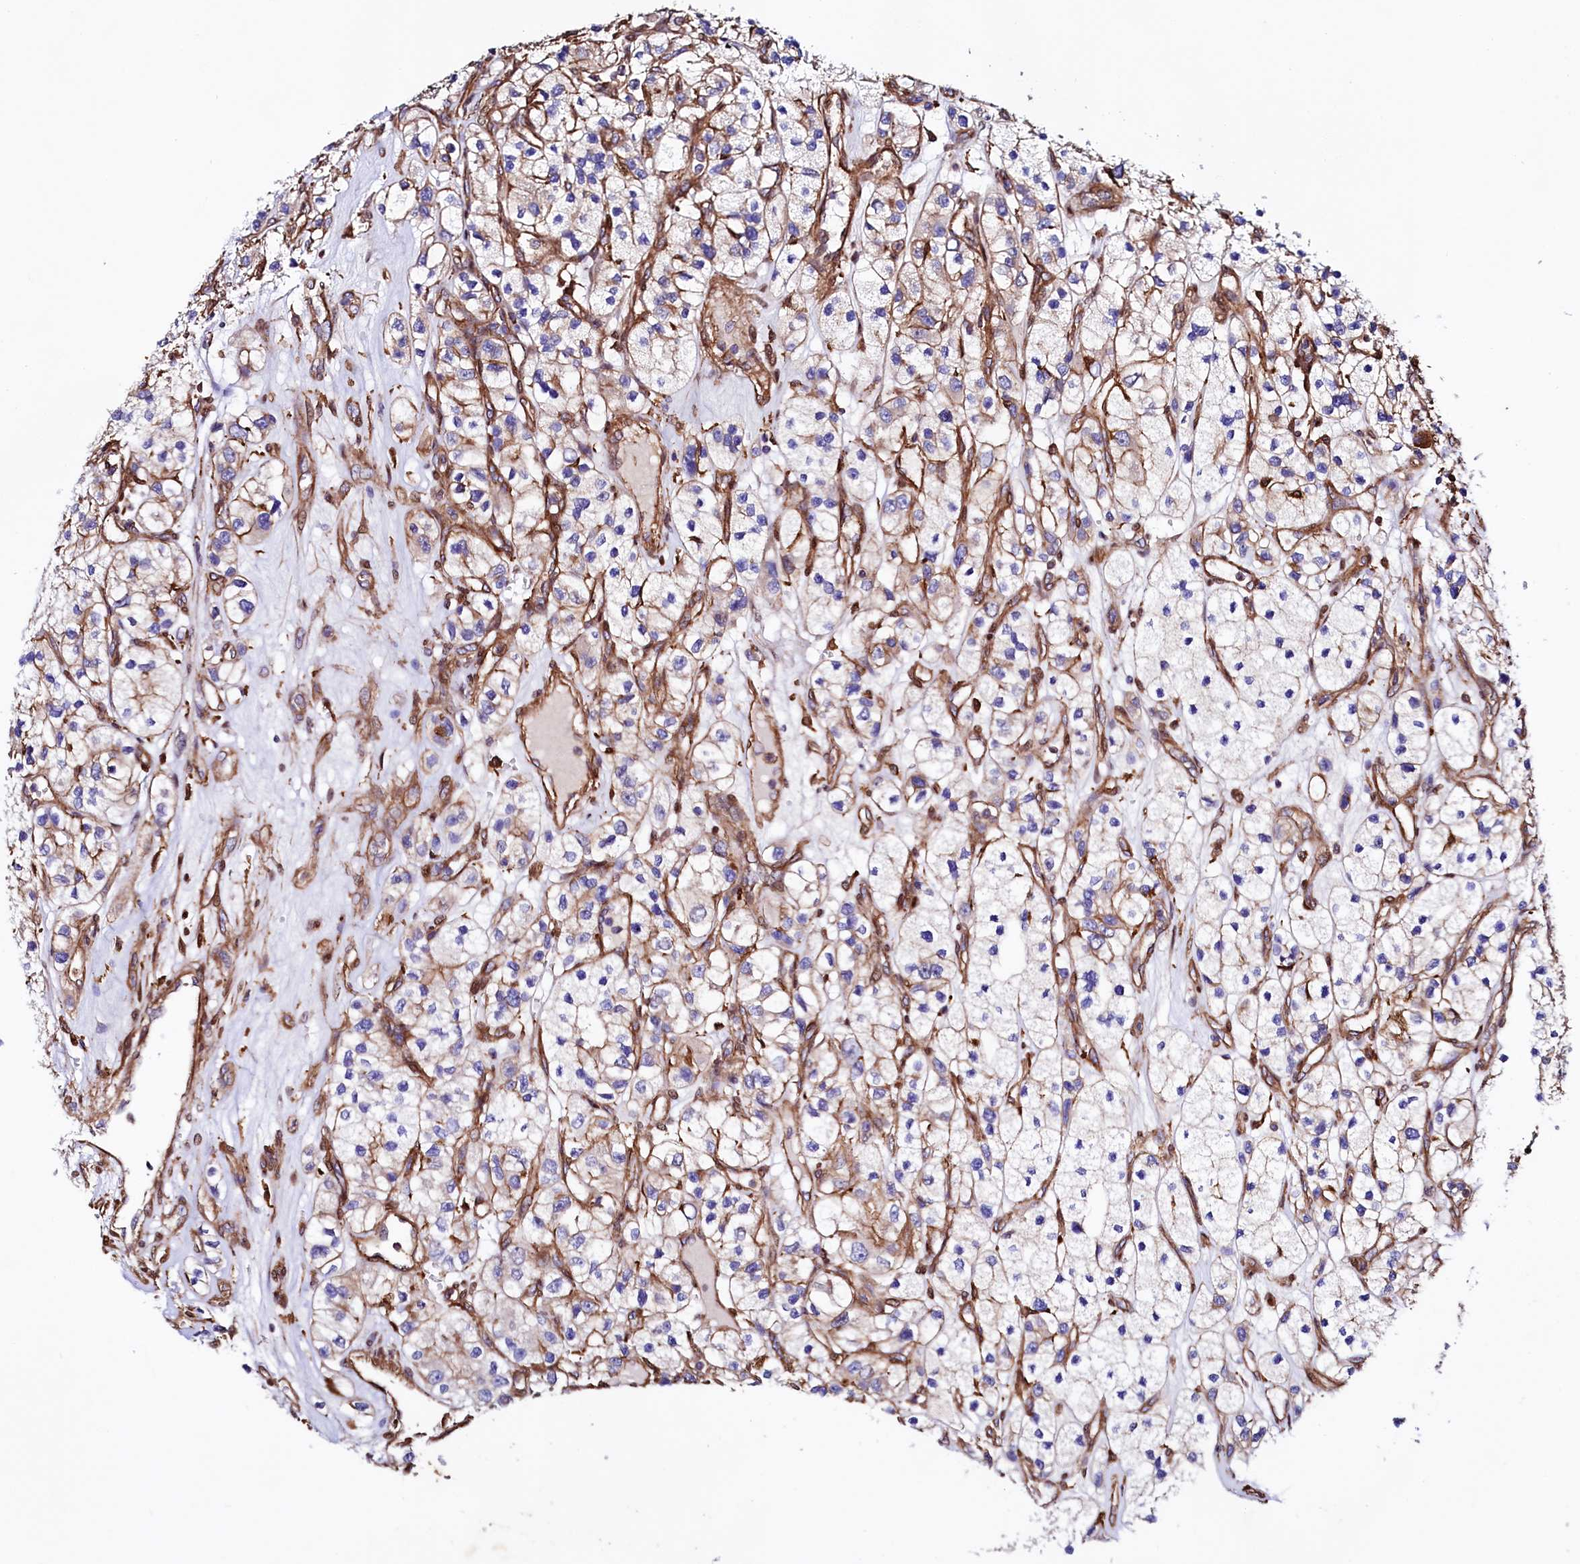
{"staining": {"intensity": "negative", "quantity": "none", "location": "none"}, "tissue": "renal cancer", "cell_type": "Tumor cells", "image_type": "cancer", "snomed": [{"axis": "morphology", "description": "Adenocarcinoma, NOS"}, {"axis": "topography", "description": "Kidney"}], "caption": "DAB immunohistochemical staining of human adenocarcinoma (renal) demonstrates no significant positivity in tumor cells.", "gene": "STAMBPL1", "patient": {"sex": "female", "age": 57}}